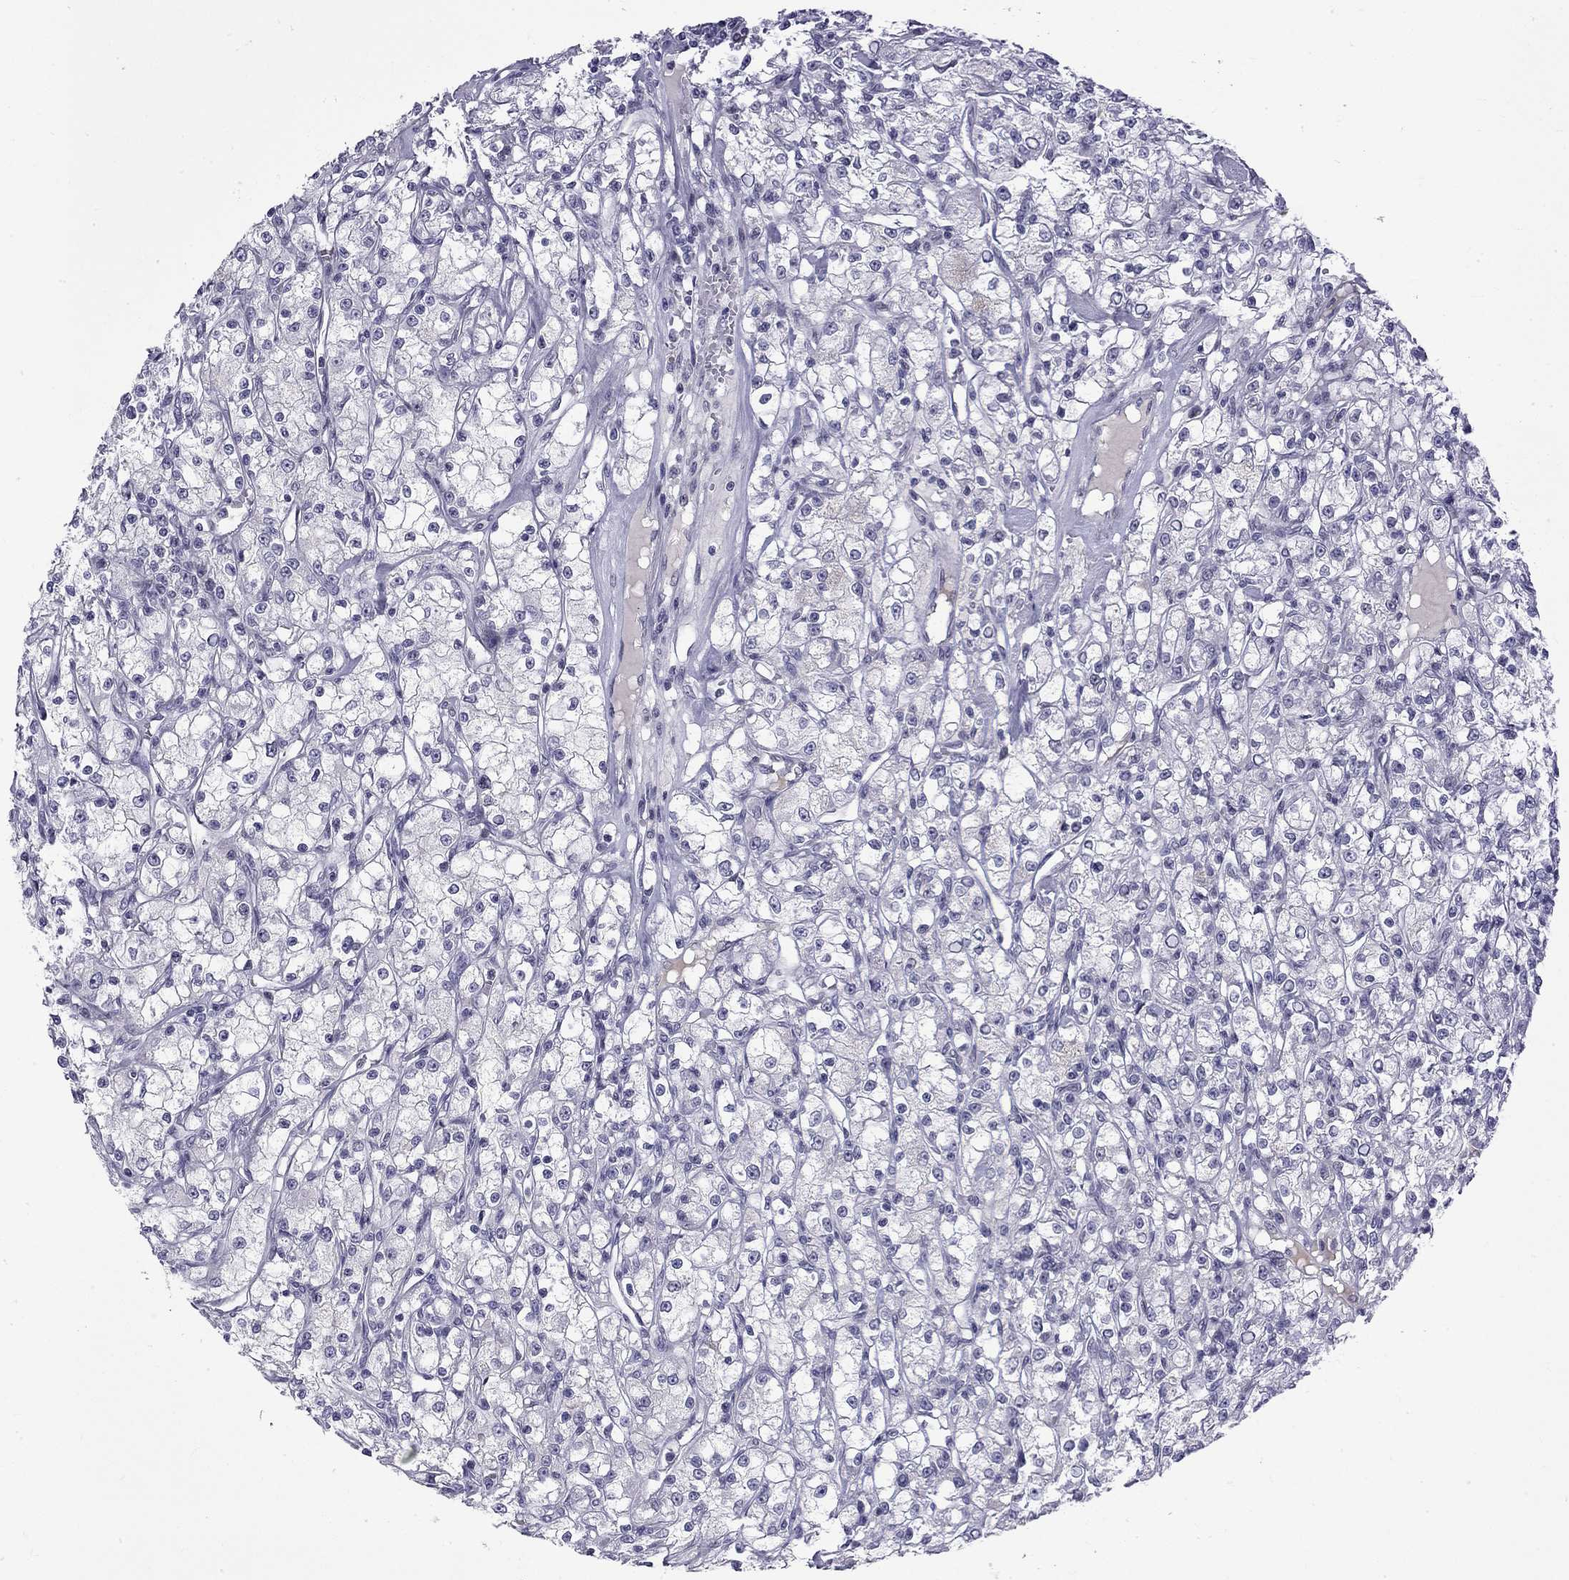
{"staining": {"intensity": "negative", "quantity": "none", "location": "none"}, "tissue": "renal cancer", "cell_type": "Tumor cells", "image_type": "cancer", "snomed": [{"axis": "morphology", "description": "Adenocarcinoma, NOS"}, {"axis": "topography", "description": "Kidney"}], "caption": "Immunohistochemical staining of human renal adenocarcinoma reveals no significant positivity in tumor cells.", "gene": "RTL9", "patient": {"sex": "female", "age": 59}}